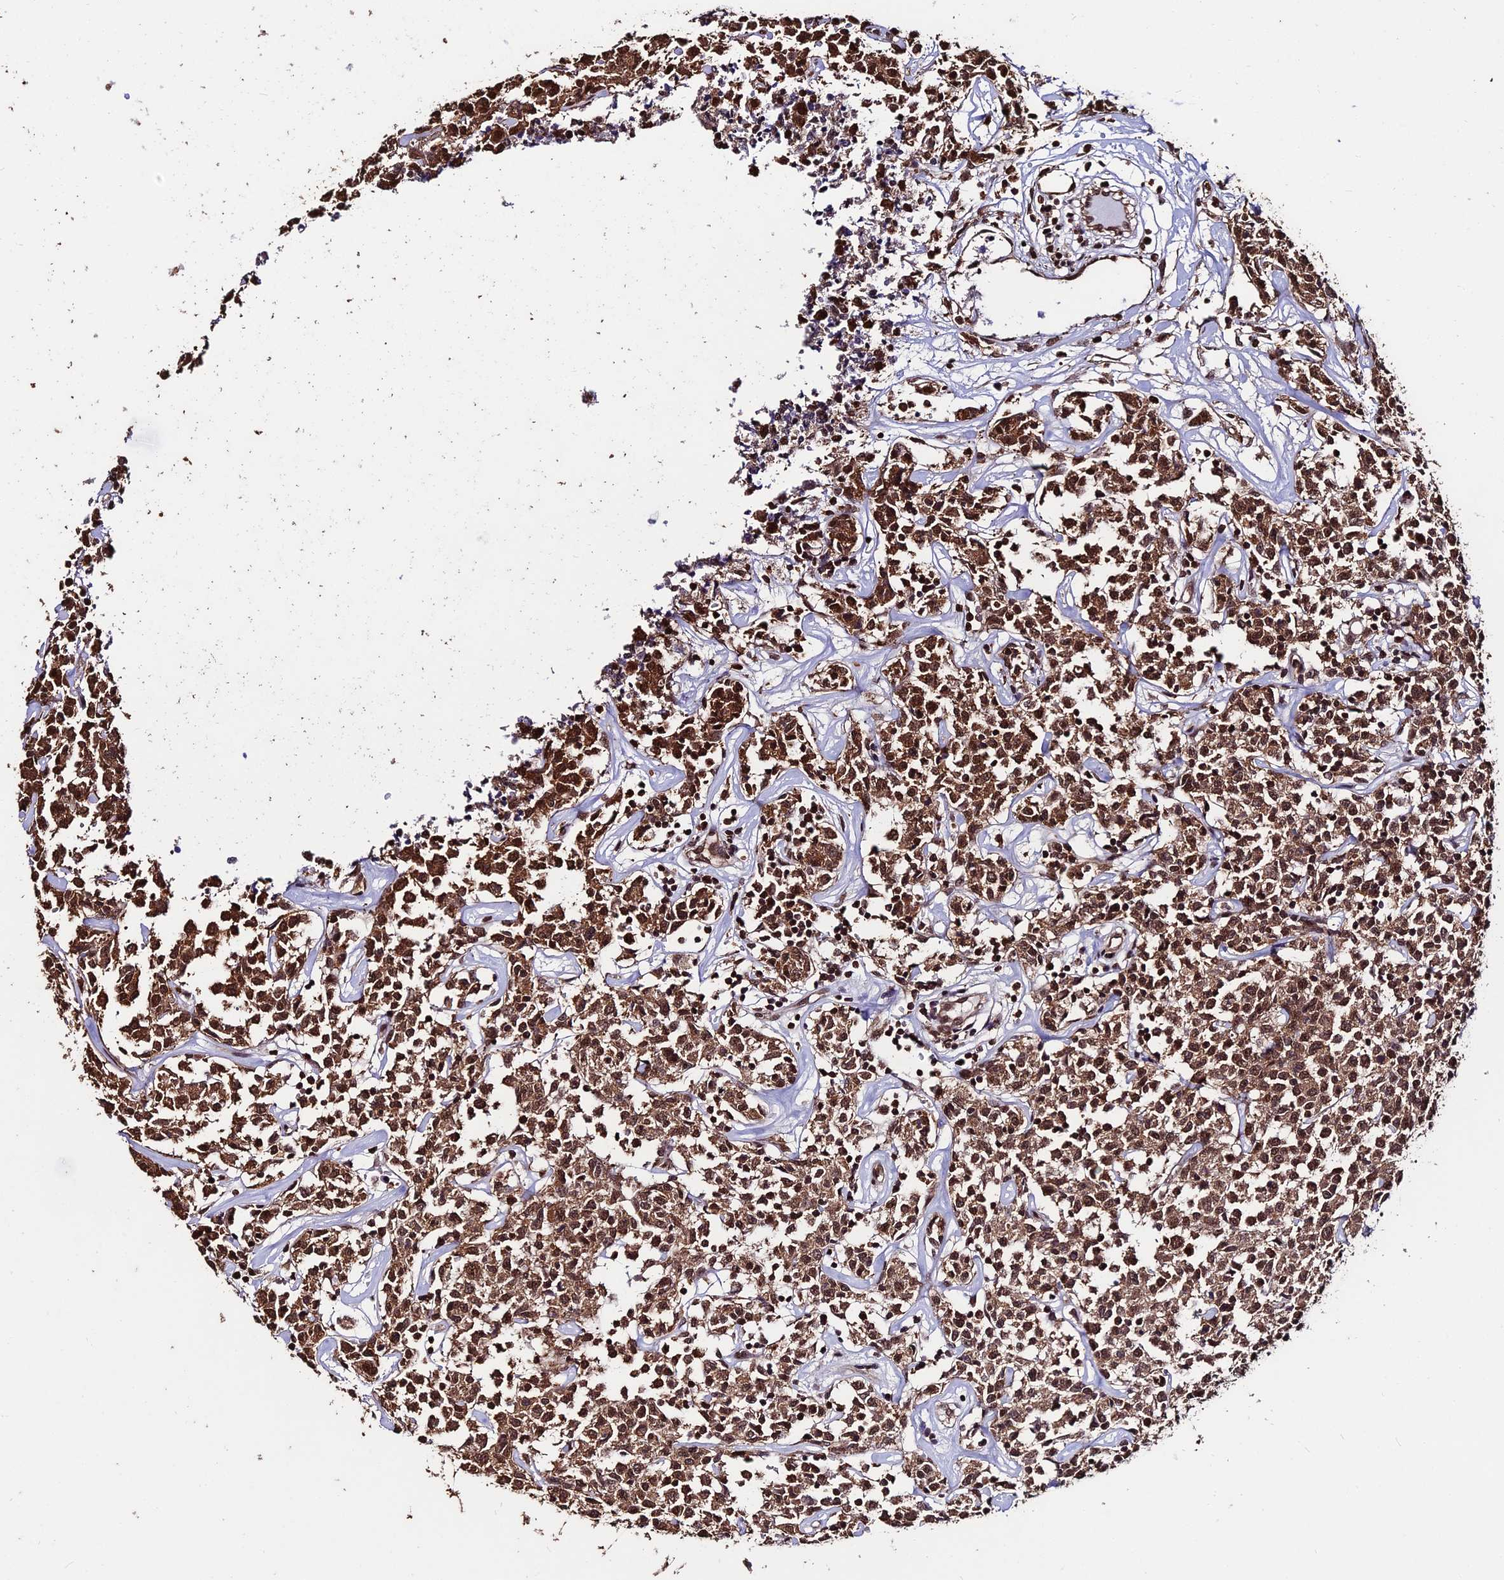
{"staining": {"intensity": "moderate", "quantity": ">75%", "location": "cytoplasmic/membranous,nuclear"}, "tissue": "lymphoma", "cell_type": "Tumor cells", "image_type": "cancer", "snomed": [{"axis": "morphology", "description": "Malignant lymphoma, non-Hodgkin's type, Low grade"}, {"axis": "topography", "description": "Small intestine"}], "caption": "Moderate cytoplasmic/membranous and nuclear staining for a protein is appreciated in approximately >75% of tumor cells of malignant lymphoma, non-Hodgkin's type (low-grade) using IHC.", "gene": "PPP4C", "patient": {"sex": "female", "age": 59}}